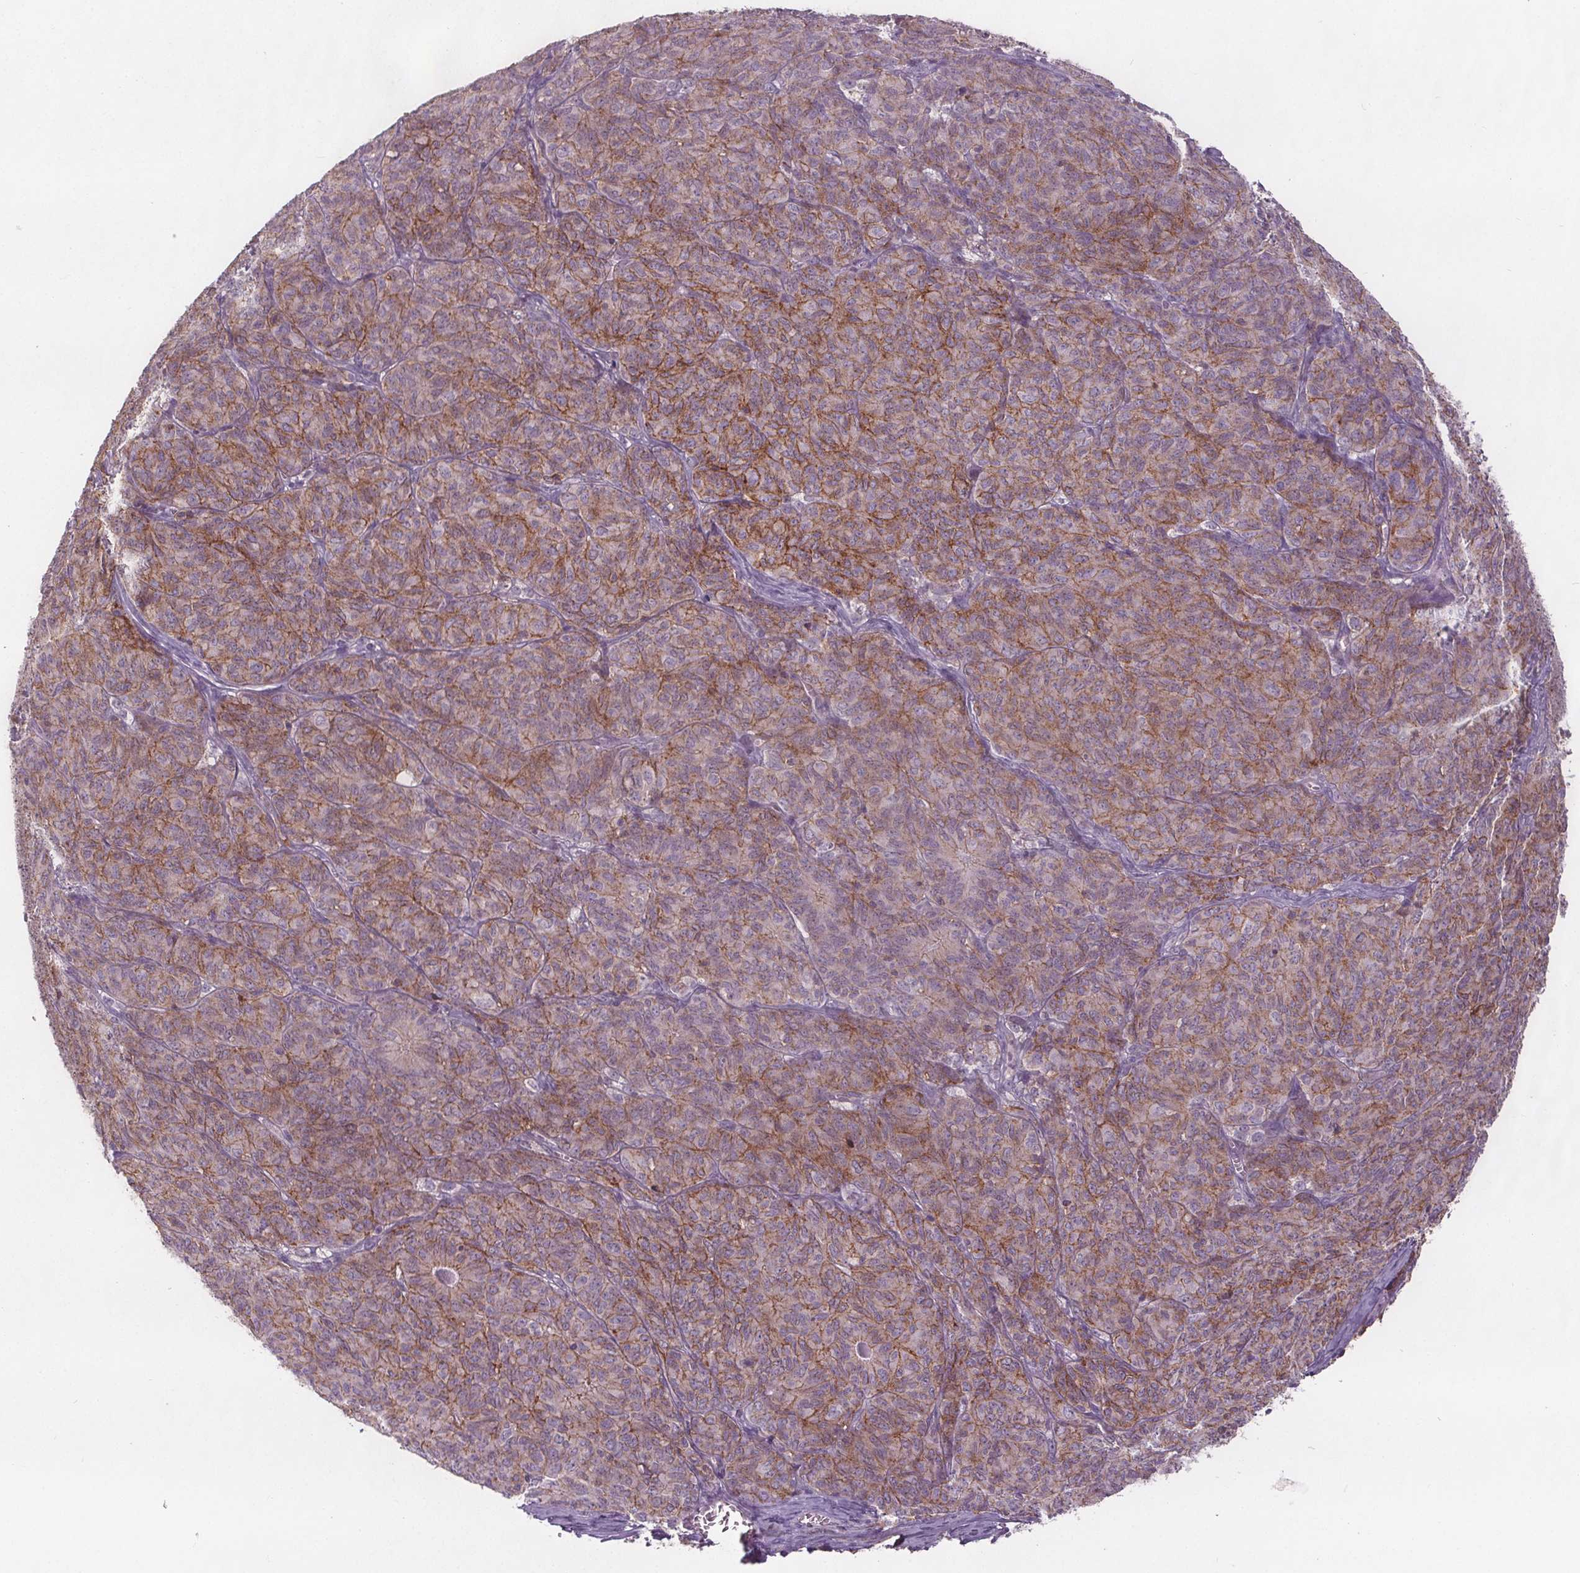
{"staining": {"intensity": "moderate", "quantity": ">75%", "location": "cytoplasmic/membranous"}, "tissue": "ovarian cancer", "cell_type": "Tumor cells", "image_type": "cancer", "snomed": [{"axis": "morphology", "description": "Carcinoma, endometroid"}, {"axis": "topography", "description": "Ovary"}], "caption": "IHC of human ovarian endometroid carcinoma reveals medium levels of moderate cytoplasmic/membranous positivity in approximately >75% of tumor cells.", "gene": "ATP1A1", "patient": {"sex": "female", "age": 80}}